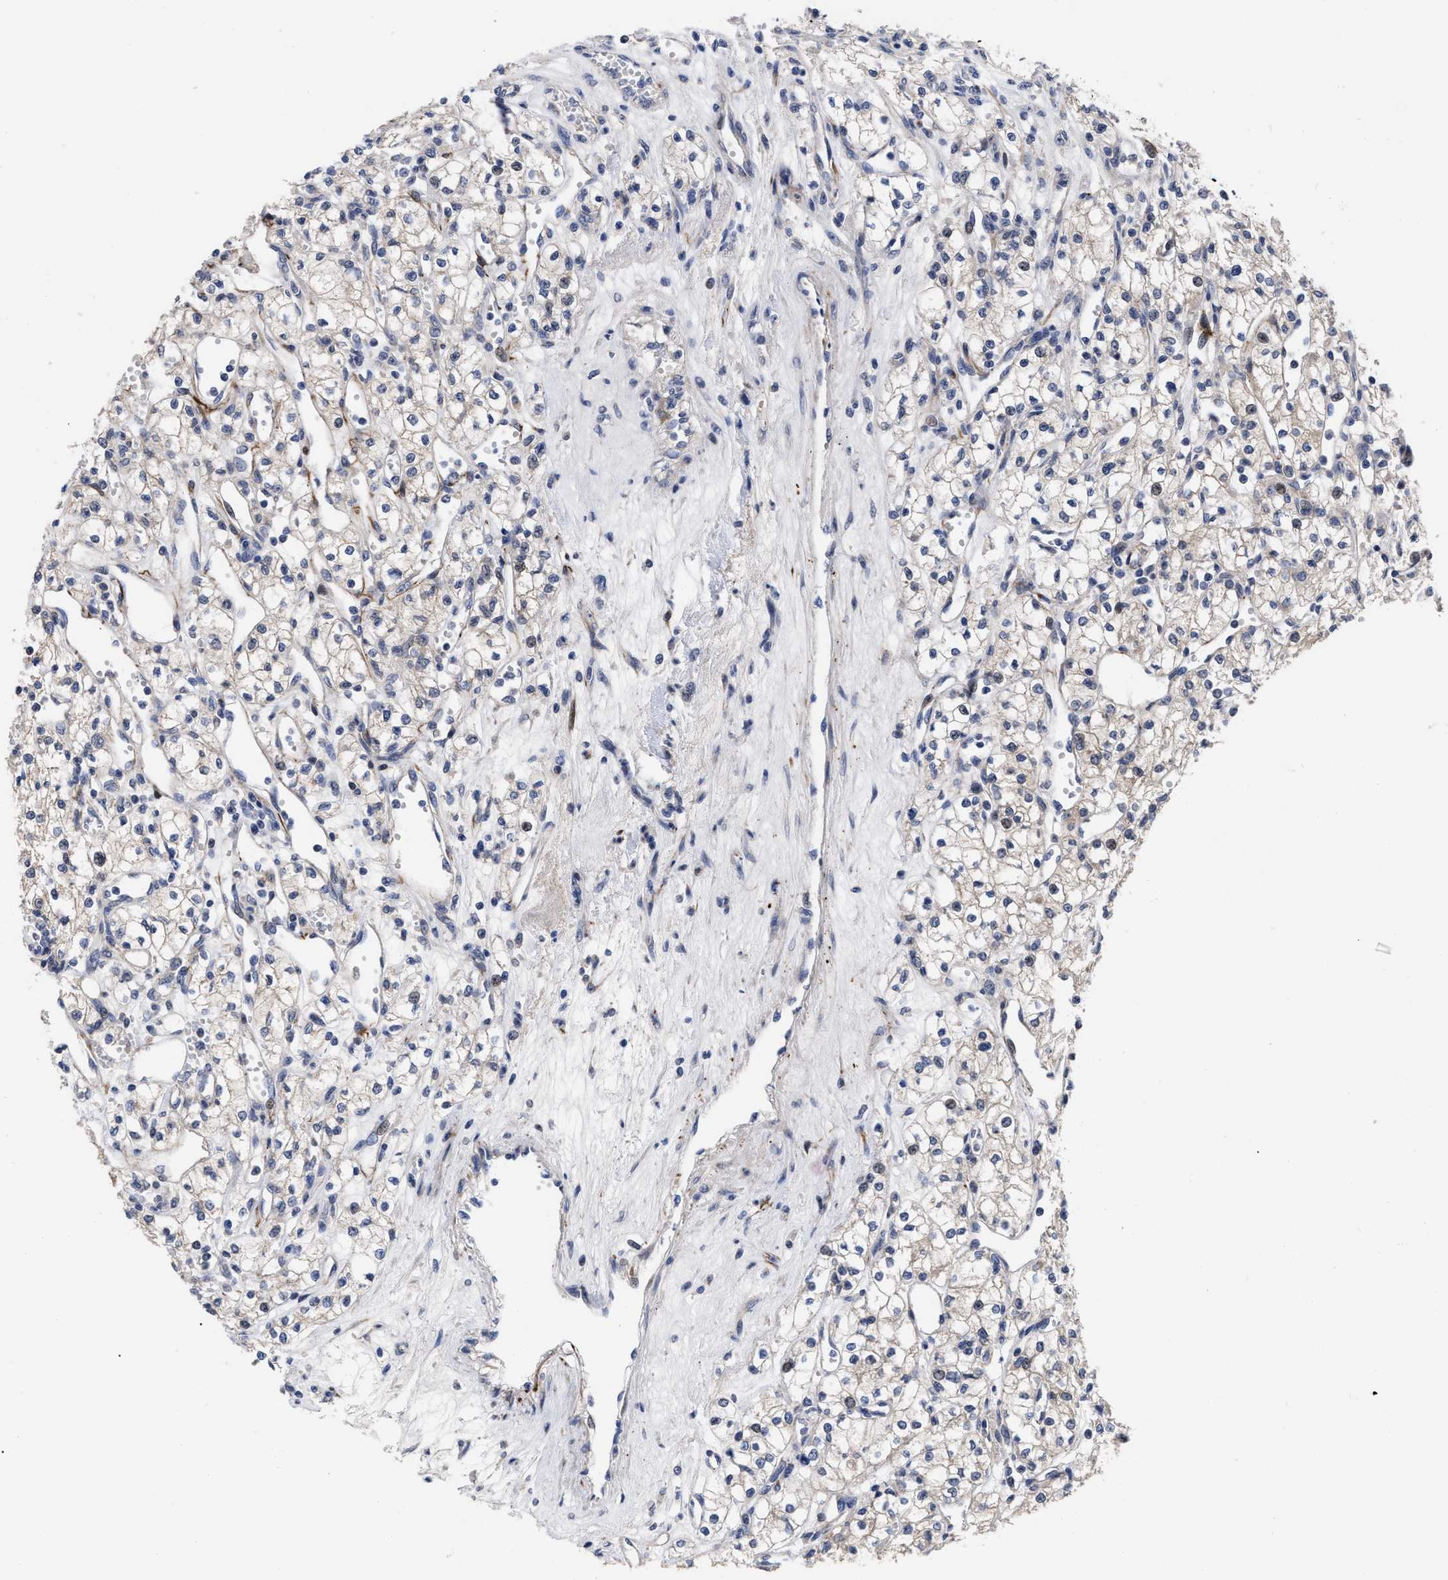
{"staining": {"intensity": "negative", "quantity": "none", "location": "none"}, "tissue": "renal cancer", "cell_type": "Tumor cells", "image_type": "cancer", "snomed": [{"axis": "morphology", "description": "Adenocarcinoma, NOS"}, {"axis": "topography", "description": "Kidney"}], "caption": "DAB (3,3'-diaminobenzidine) immunohistochemical staining of human adenocarcinoma (renal) displays no significant staining in tumor cells. The staining was performed using DAB to visualize the protein expression in brown, while the nuclei were stained in blue with hematoxylin (Magnification: 20x).", "gene": "CCN5", "patient": {"sex": "male", "age": 59}}